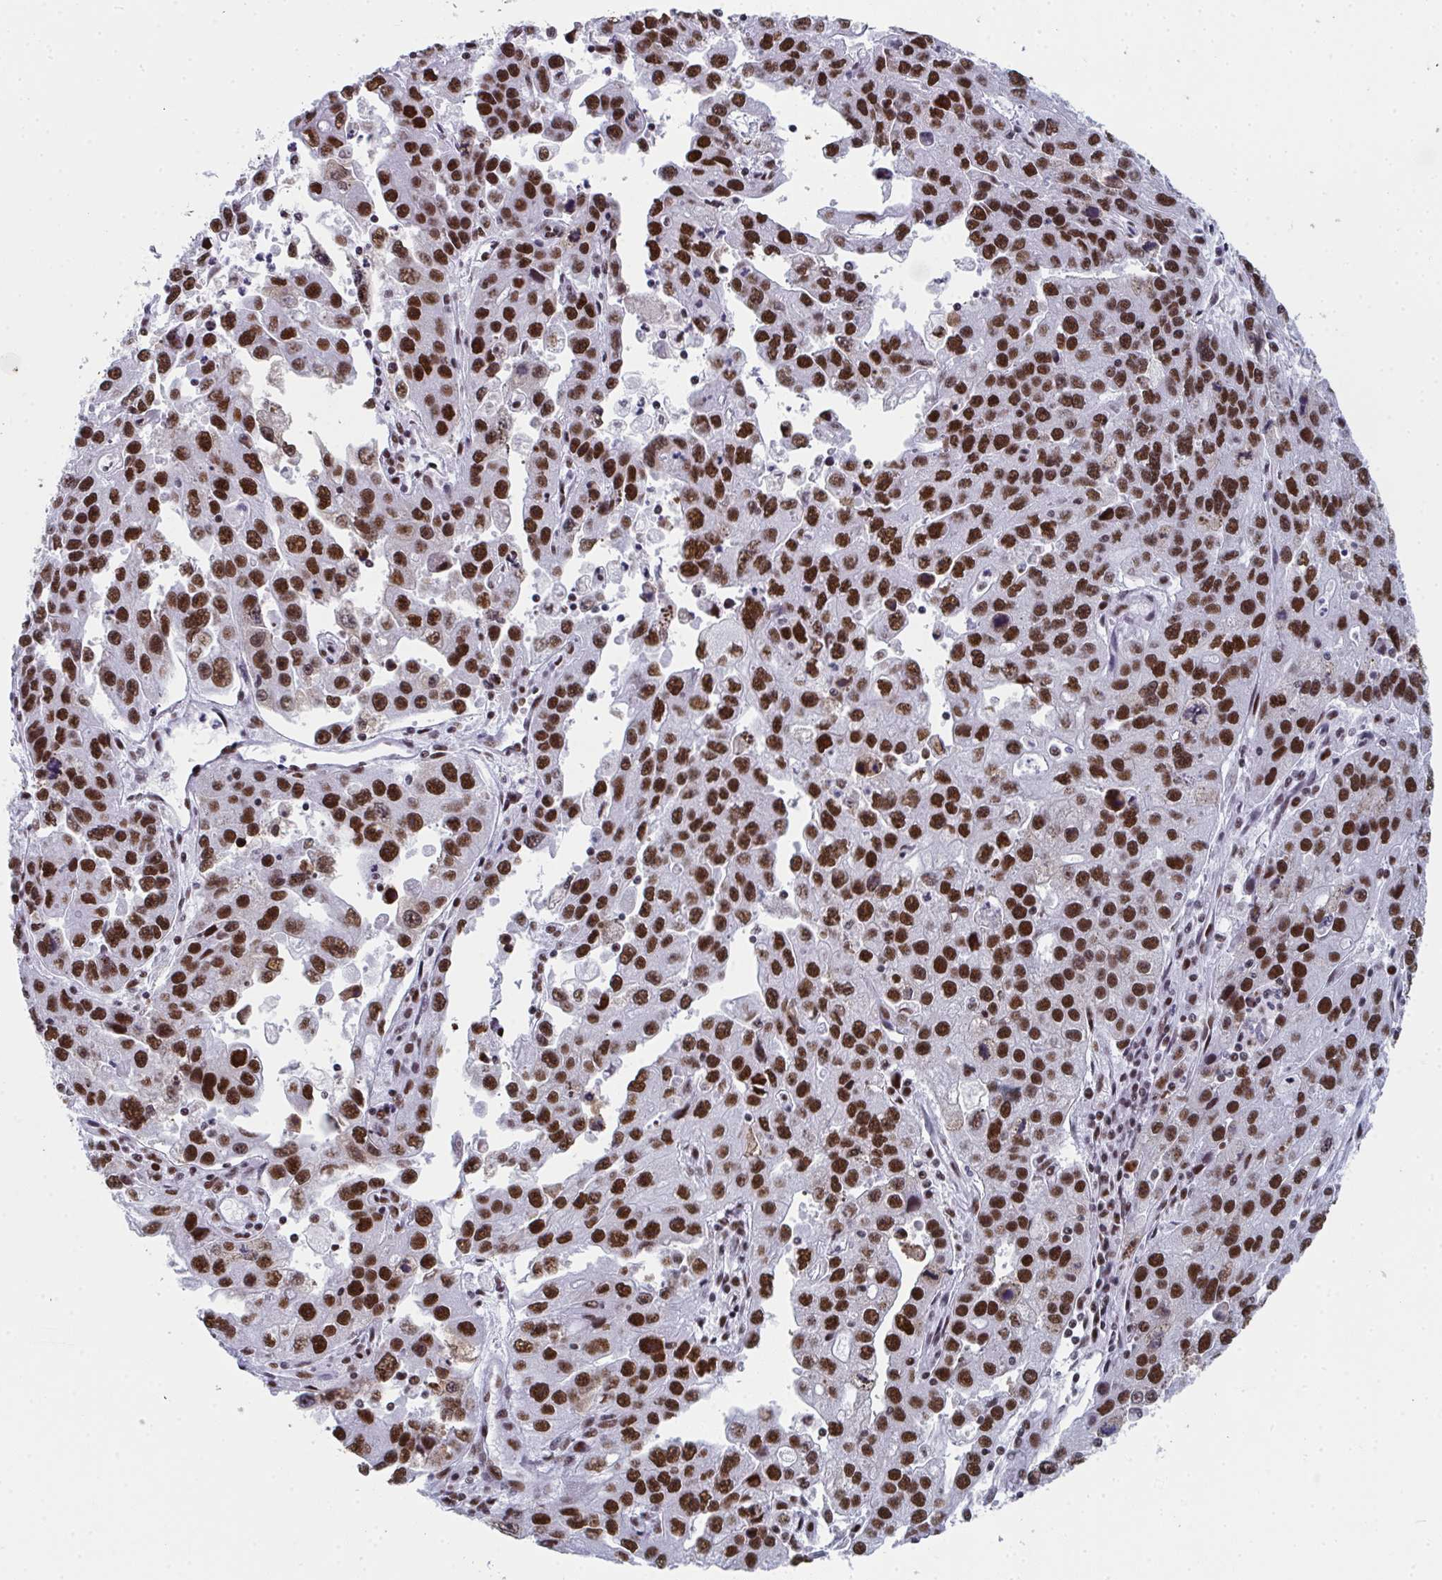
{"staining": {"intensity": "strong", "quantity": ">75%", "location": "nuclear"}, "tissue": "endometrial cancer", "cell_type": "Tumor cells", "image_type": "cancer", "snomed": [{"axis": "morphology", "description": "Adenocarcinoma, NOS"}, {"axis": "topography", "description": "Uterus"}], "caption": "Immunohistochemical staining of human endometrial cancer (adenocarcinoma) displays high levels of strong nuclear expression in about >75% of tumor cells.", "gene": "SNRNP70", "patient": {"sex": "female", "age": 62}}